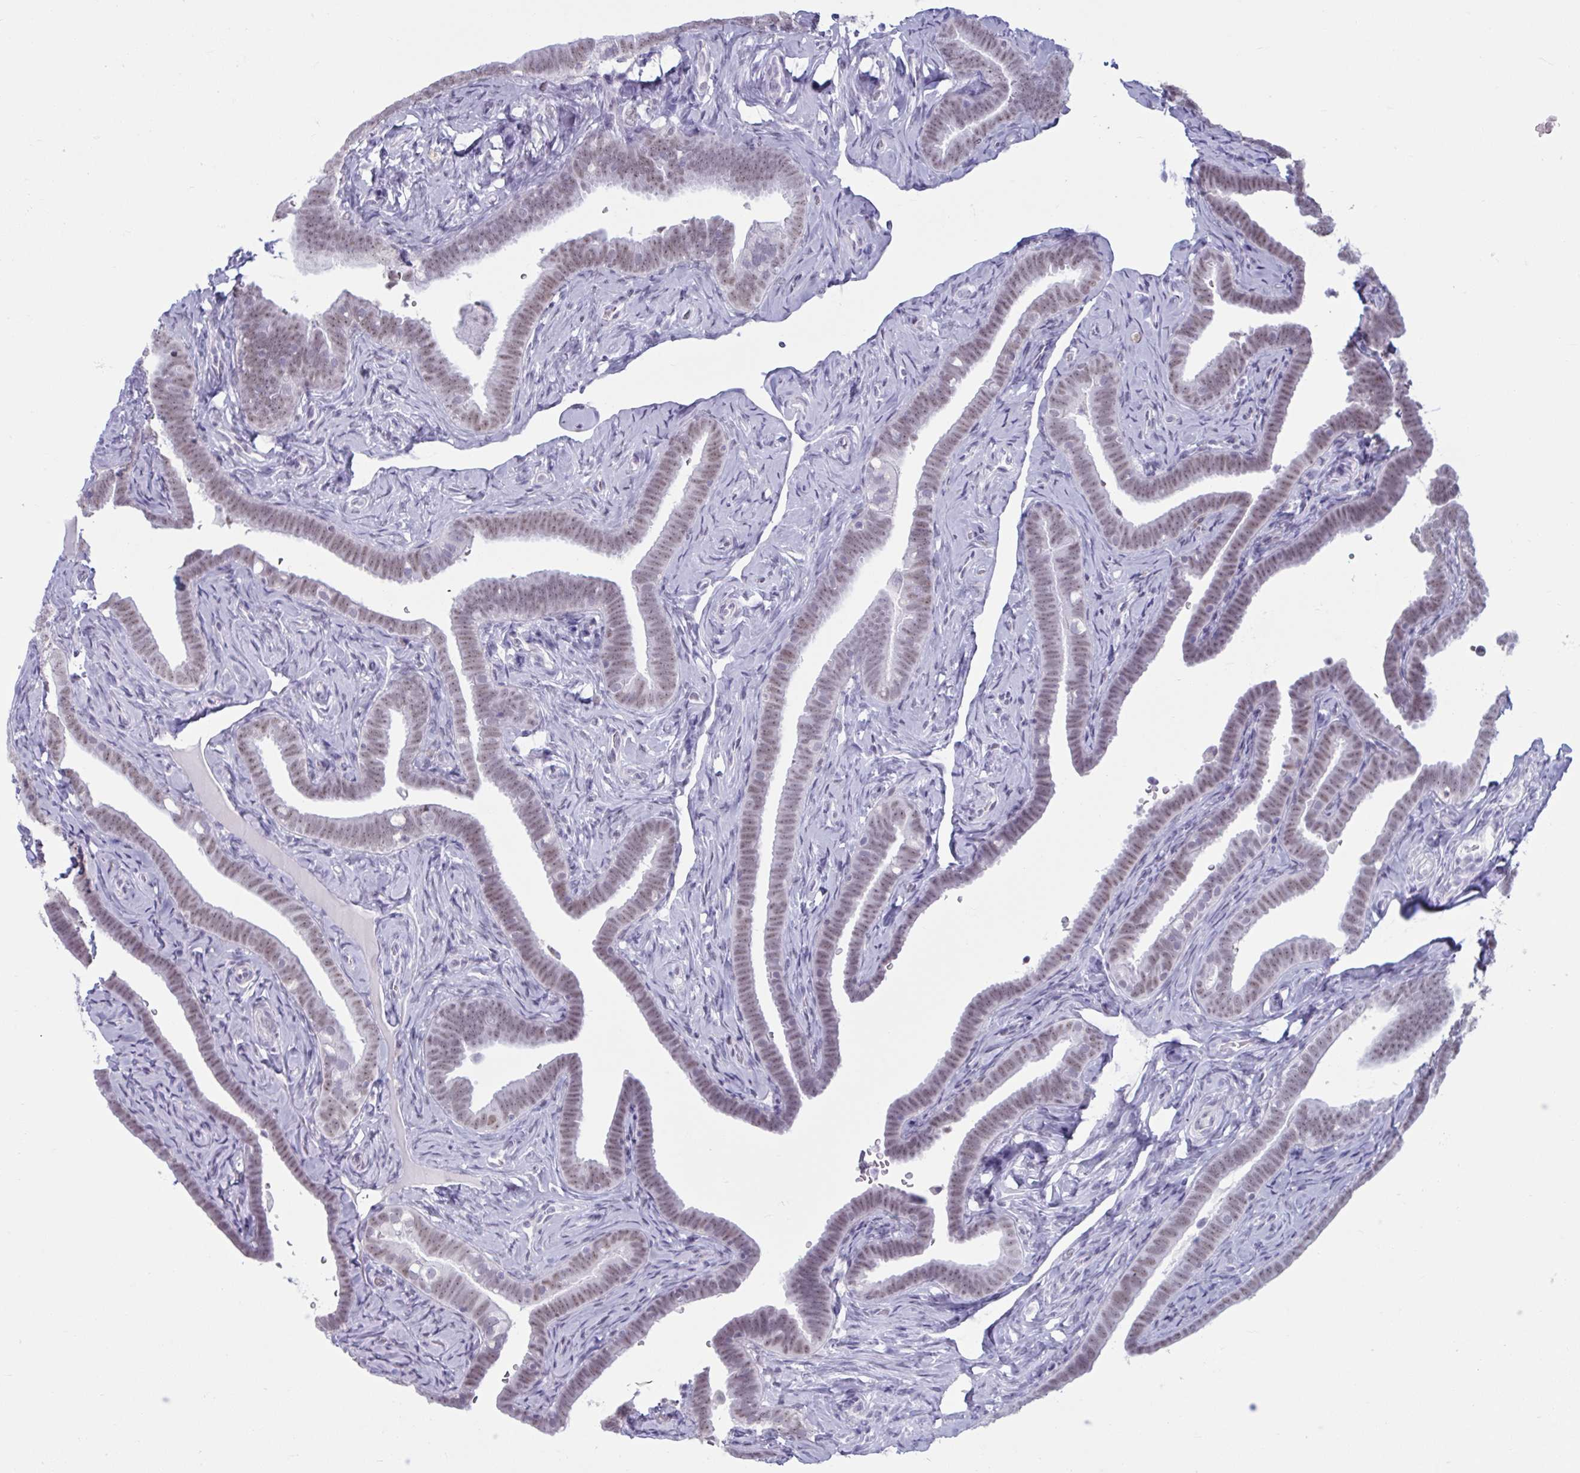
{"staining": {"intensity": "weak", "quantity": "25%-75%", "location": "nuclear"}, "tissue": "fallopian tube", "cell_type": "Glandular cells", "image_type": "normal", "snomed": [{"axis": "morphology", "description": "Normal tissue, NOS"}, {"axis": "topography", "description": "Fallopian tube"}], "caption": "A photomicrograph of fallopian tube stained for a protein displays weak nuclear brown staining in glandular cells. (DAB IHC, brown staining for protein, blue staining for nuclei).", "gene": "MSMB", "patient": {"sex": "female", "age": 69}}